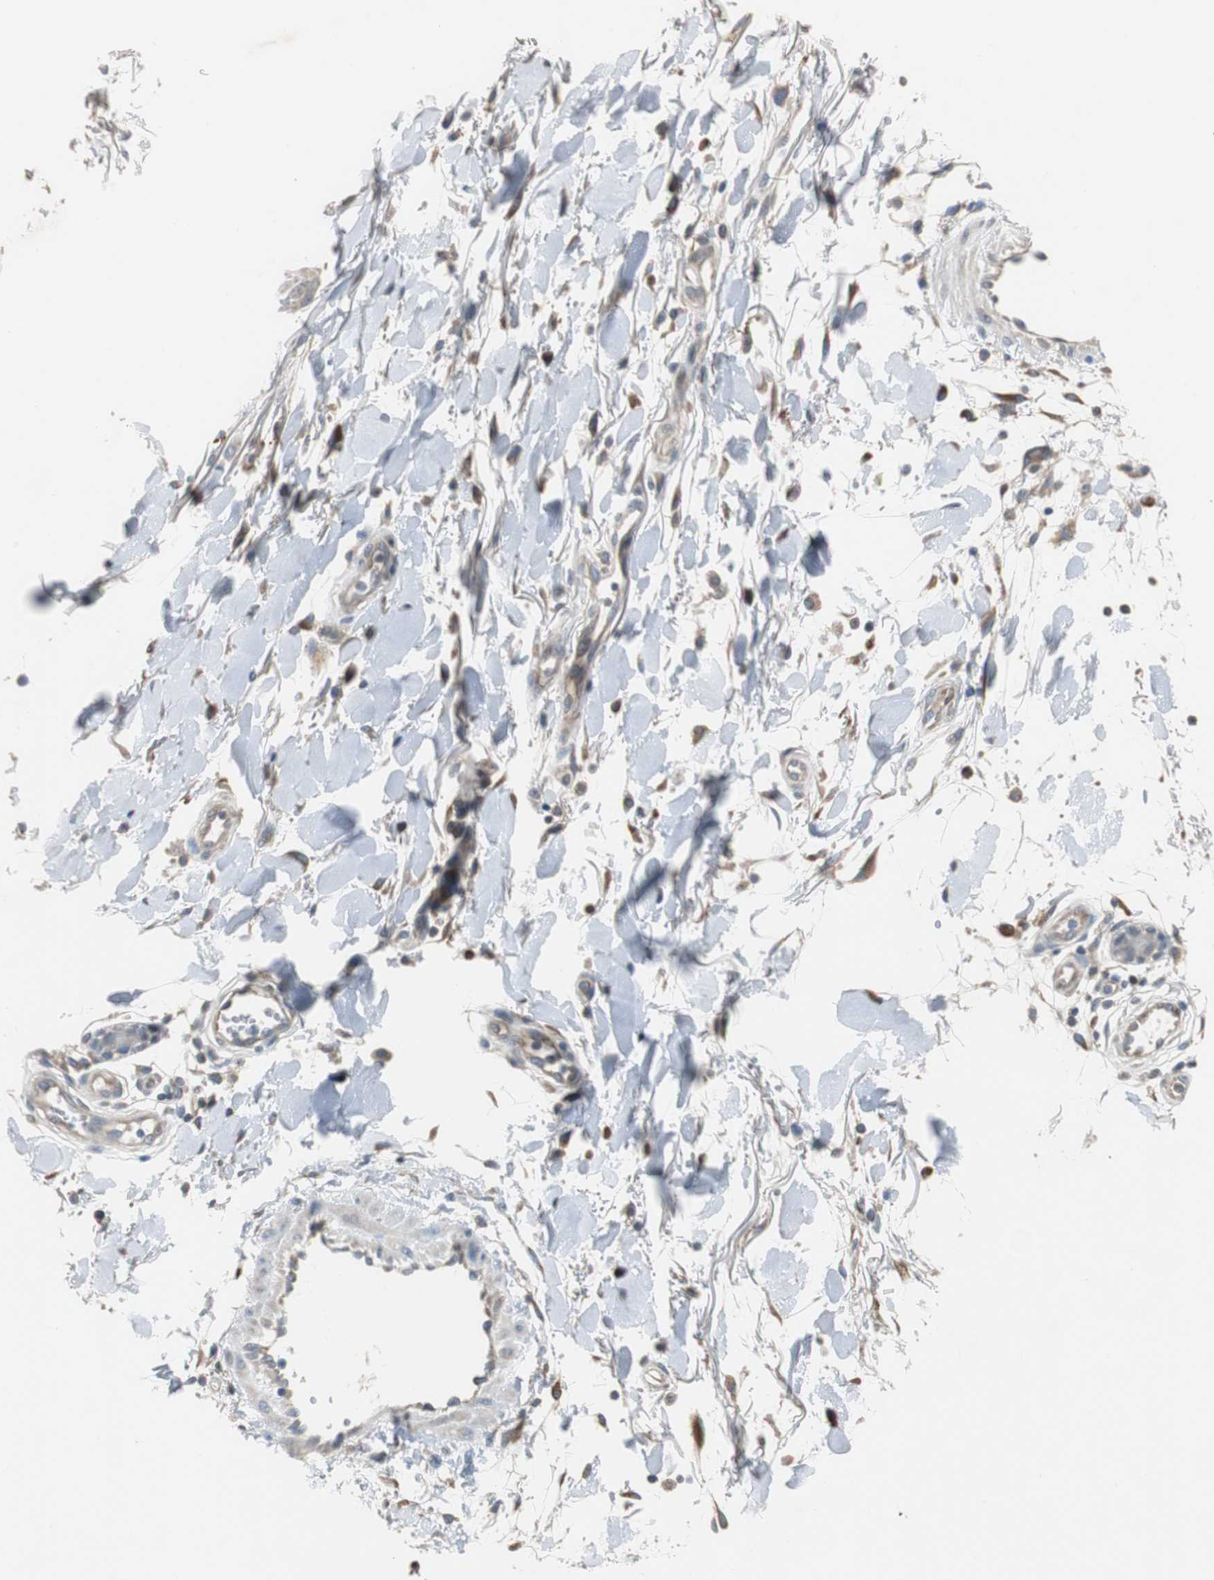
{"staining": {"intensity": "negative", "quantity": "none", "location": "none"}, "tissue": "melanoma", "cell_type": "Tumor cells", "image_type": "cancer", "snomed": [{"axis": "morphology", "description": "Malignant melanoma, NOS"}, {"axis": "topography", "description": "Skin"}], "caption": "Tumor cells are negative for brown protein staining in malignant melanoma. (DAB immunohistochemistry (IHC) with hematoxylin counter stain).", "gene": "MYT1", "patient": {"sex": "female", "age": 81}}